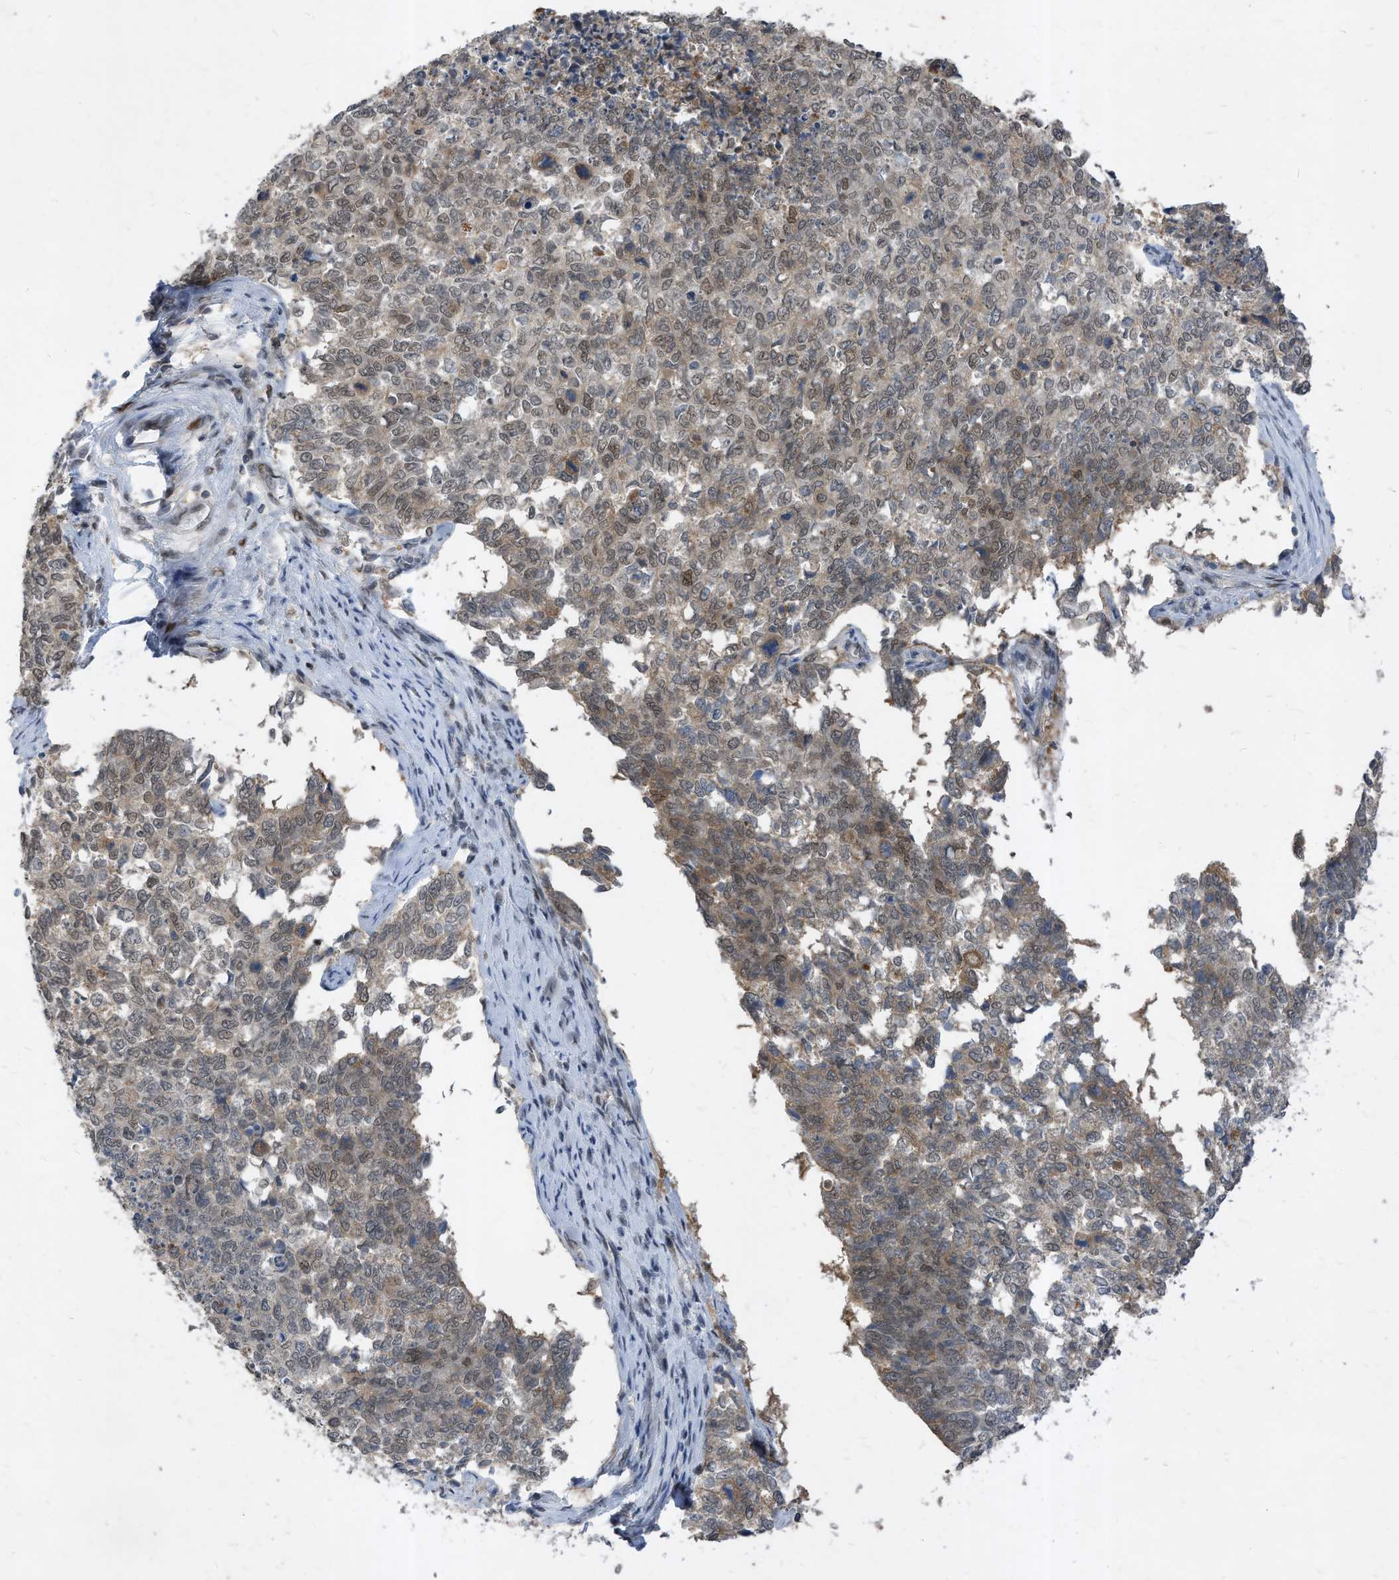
{"staining": {"intensity": "weak", "quantity": ">75%", "location": "nuclear"}, "tissue": "cervical cancer", "cell_type": "Tumor cells", "image_type": "cancer", "snomed": [{"axis": "morphology", "description": "Squamous cell carcinoma, NOS"}, {"axis": "topography", "description": "Cervix"}], "caption": "Tumor cells exhibit low levels of weak nuclear positivity in approximately >75% of cells in human cervical squamous cell carcinoma.", "gene": "KPNB1", "patient": {"sex": "female", "age": 63}}